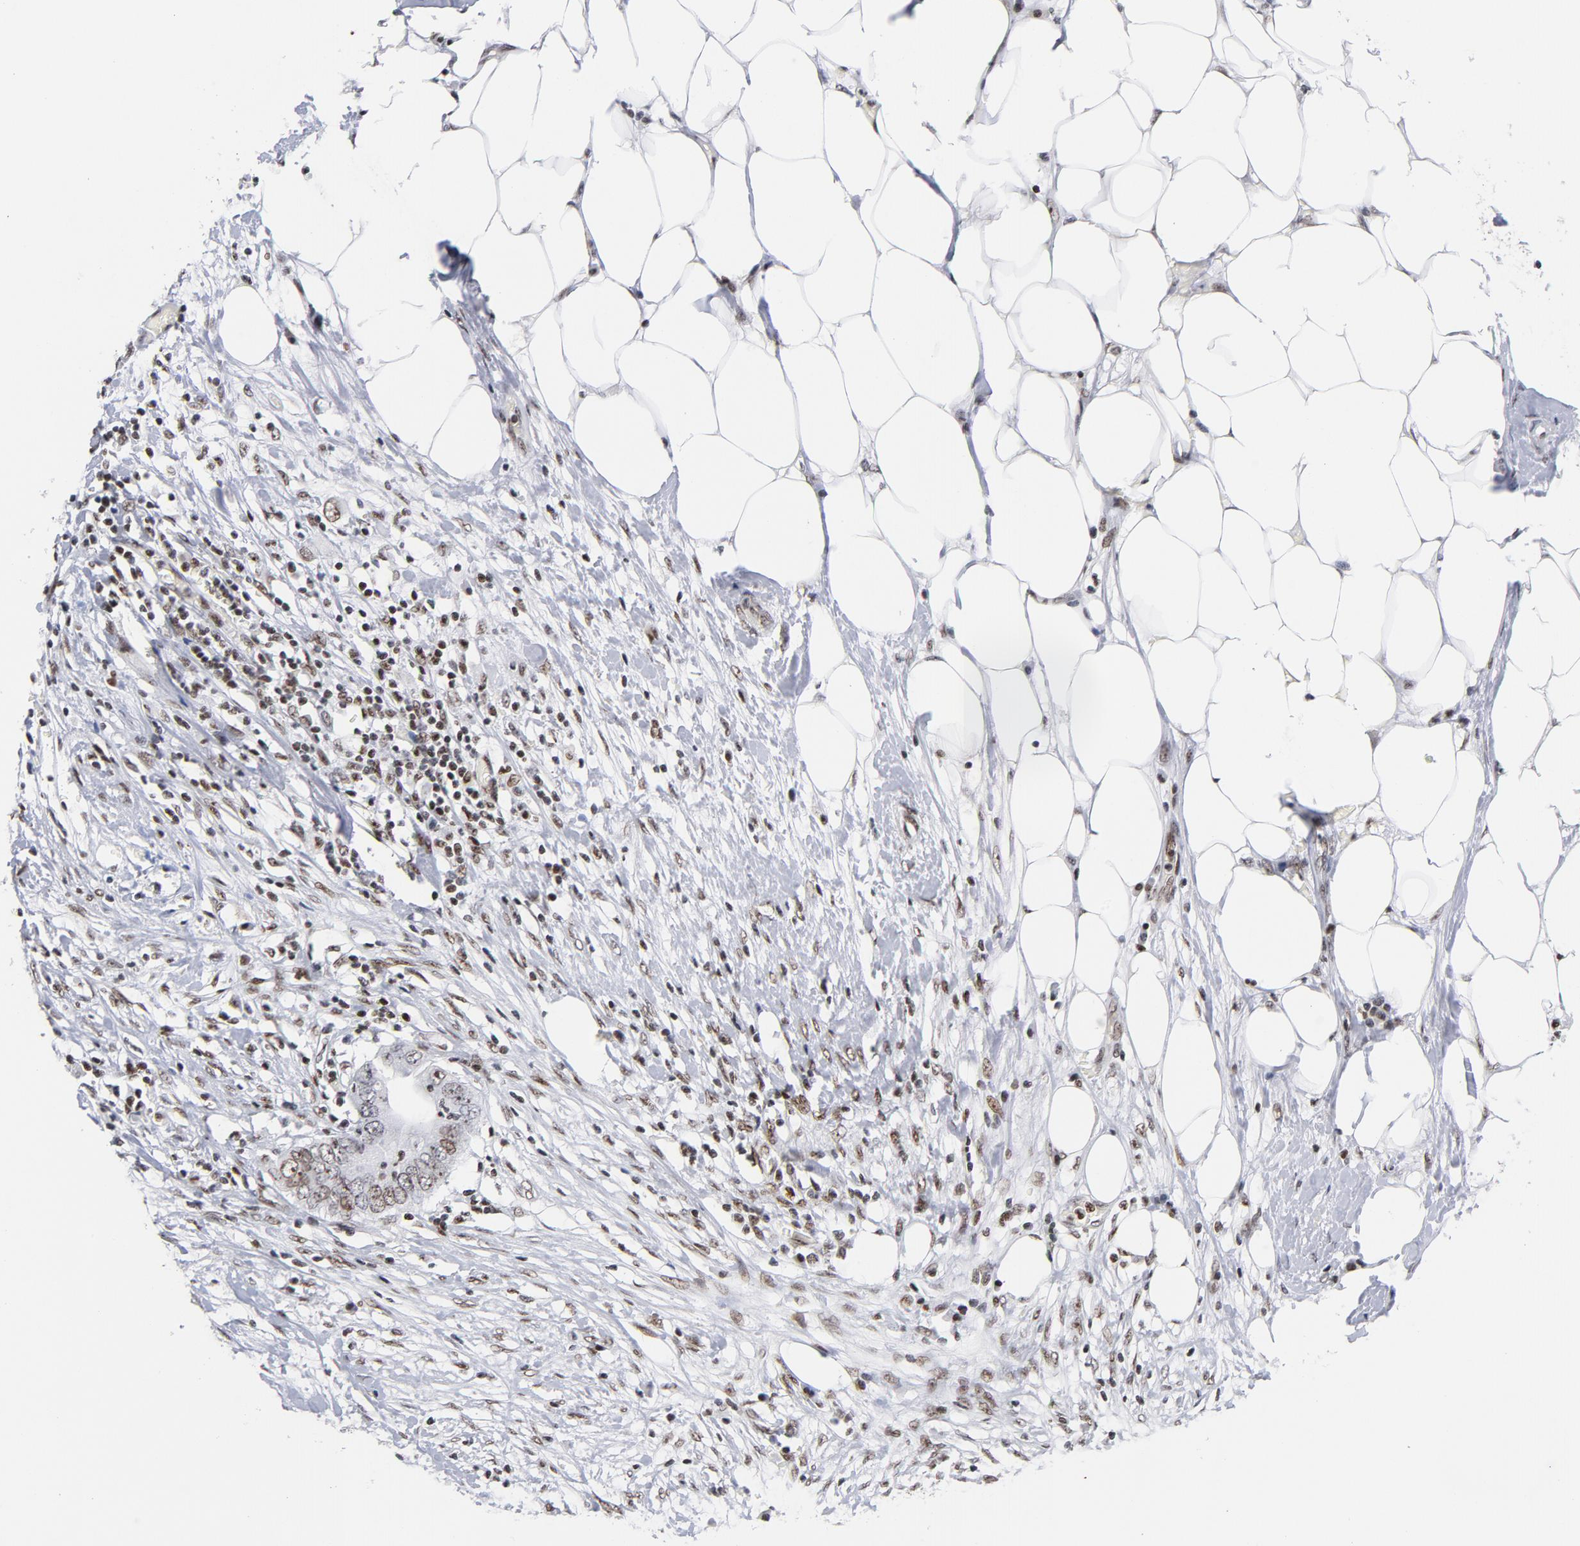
{"staining": {"intensity": "moderate", "quantity": ">75%", "location": "nuclear"}, "tissue": "colorectal cancer", "cell_type": "Tumor cells", "image_type": "cancer", "snomed": [{"axis": "morphology", "description": "Adenocarcinoma, NOS"}, {"axis": "topography", "description": "Colon"}], "caption": "A brown stain labels moderate nuclear positivity of a protein in human adenocarcinoma (colorectal) tumor cells. (brown staining indicates protein expression, while blue staining denotes nuclei).", "gene": "TOP2B", "patient": {"sex": "male", "age": 71}}